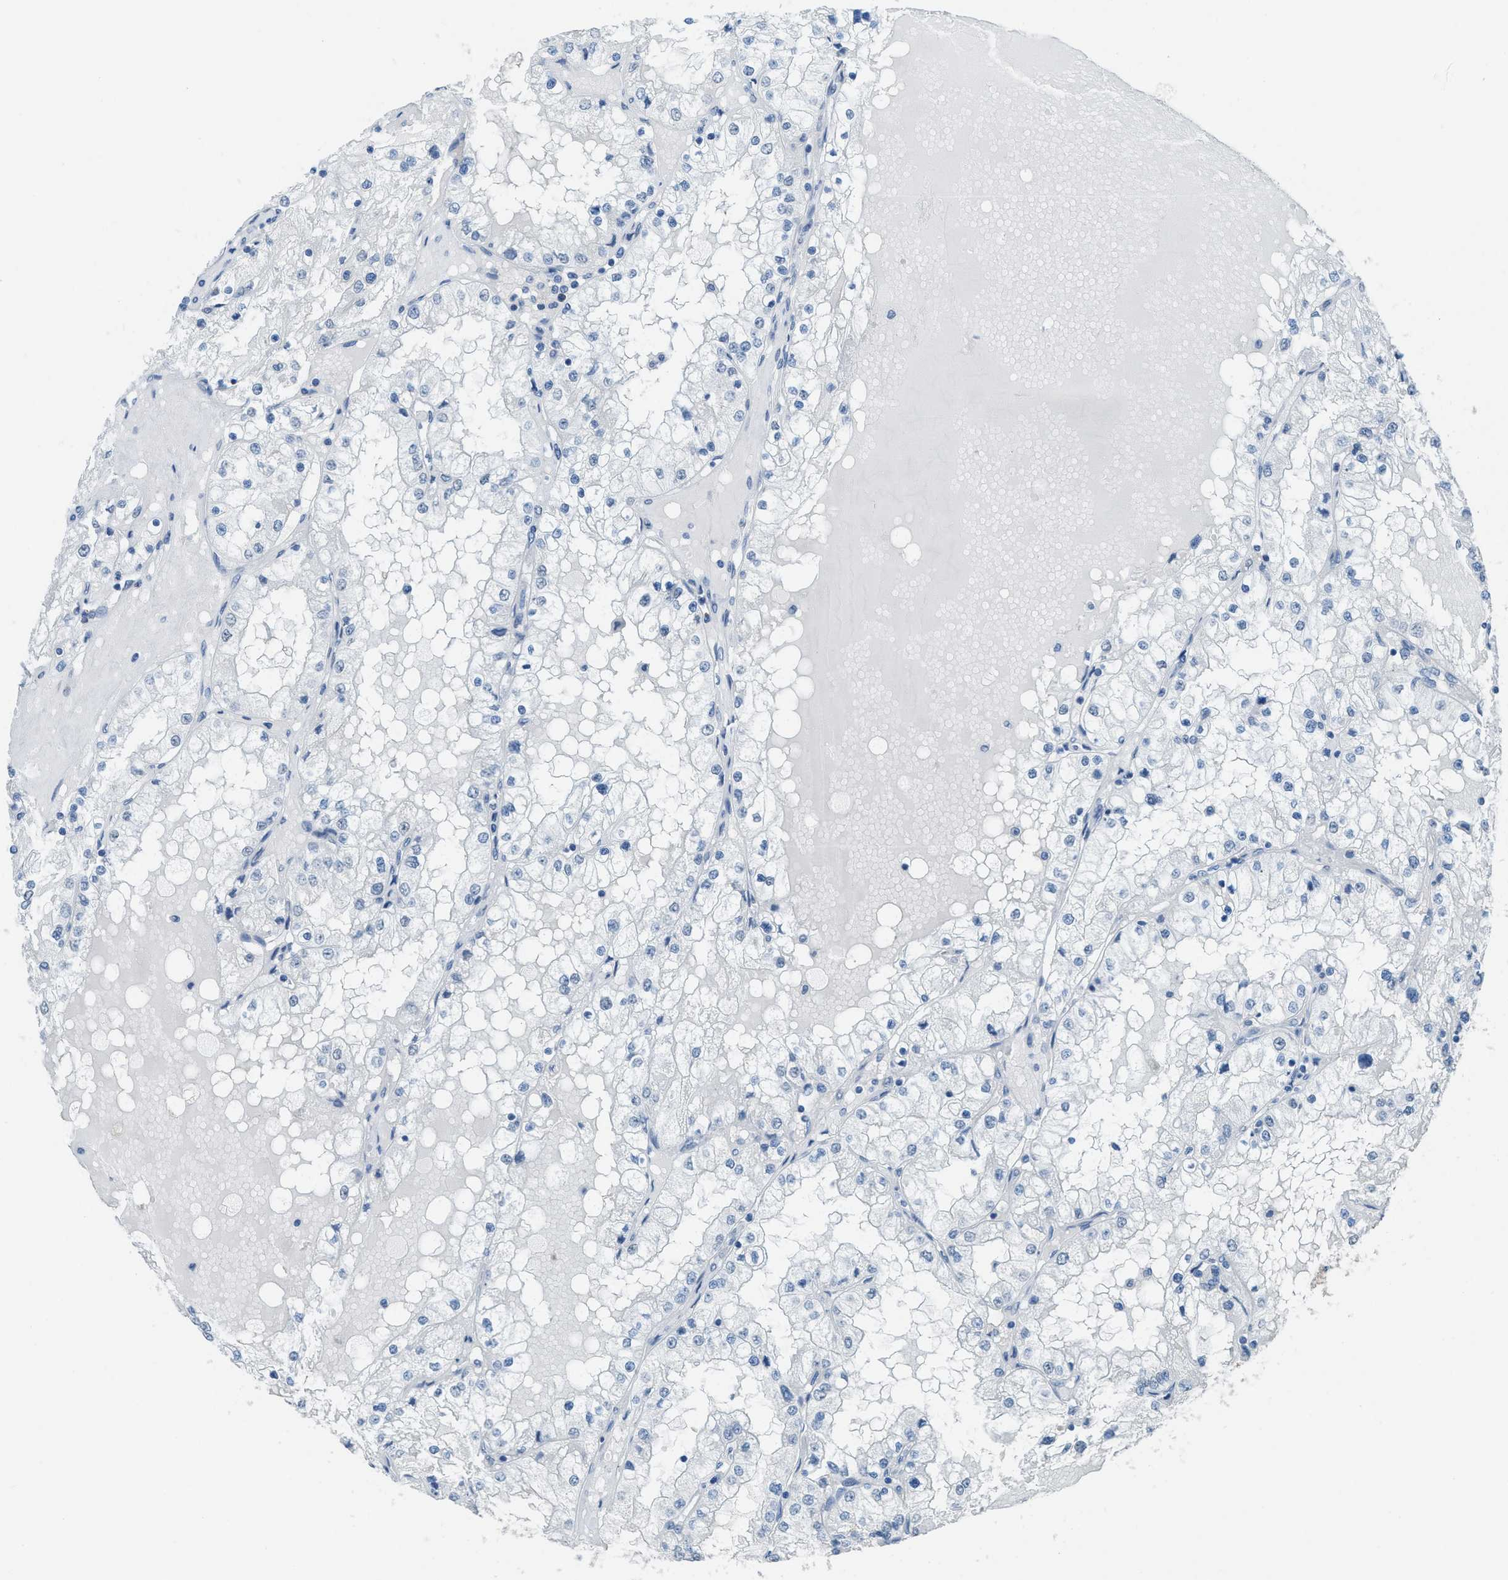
{"staining": {"intensity": "negative", "quantity": "none", "location": "none"}, "tissue": "renal cancer", "cell_type": "Tumor cells", "image_type": "cancer", "snomed": [{"axis": "morphology", "description": "Adenocarcinoma, NOS"}, {"axis": "topography", "description": "Kidney"}], "caption": "High magnification brightfield microscopy of renal adenocarcinoma stained with DAB (brown) and counterstained with hematoxylin (blue): tumor cells show no significant positivity.", "gene": "TTC13", "patient": {"sex": "male", "age": 68}}